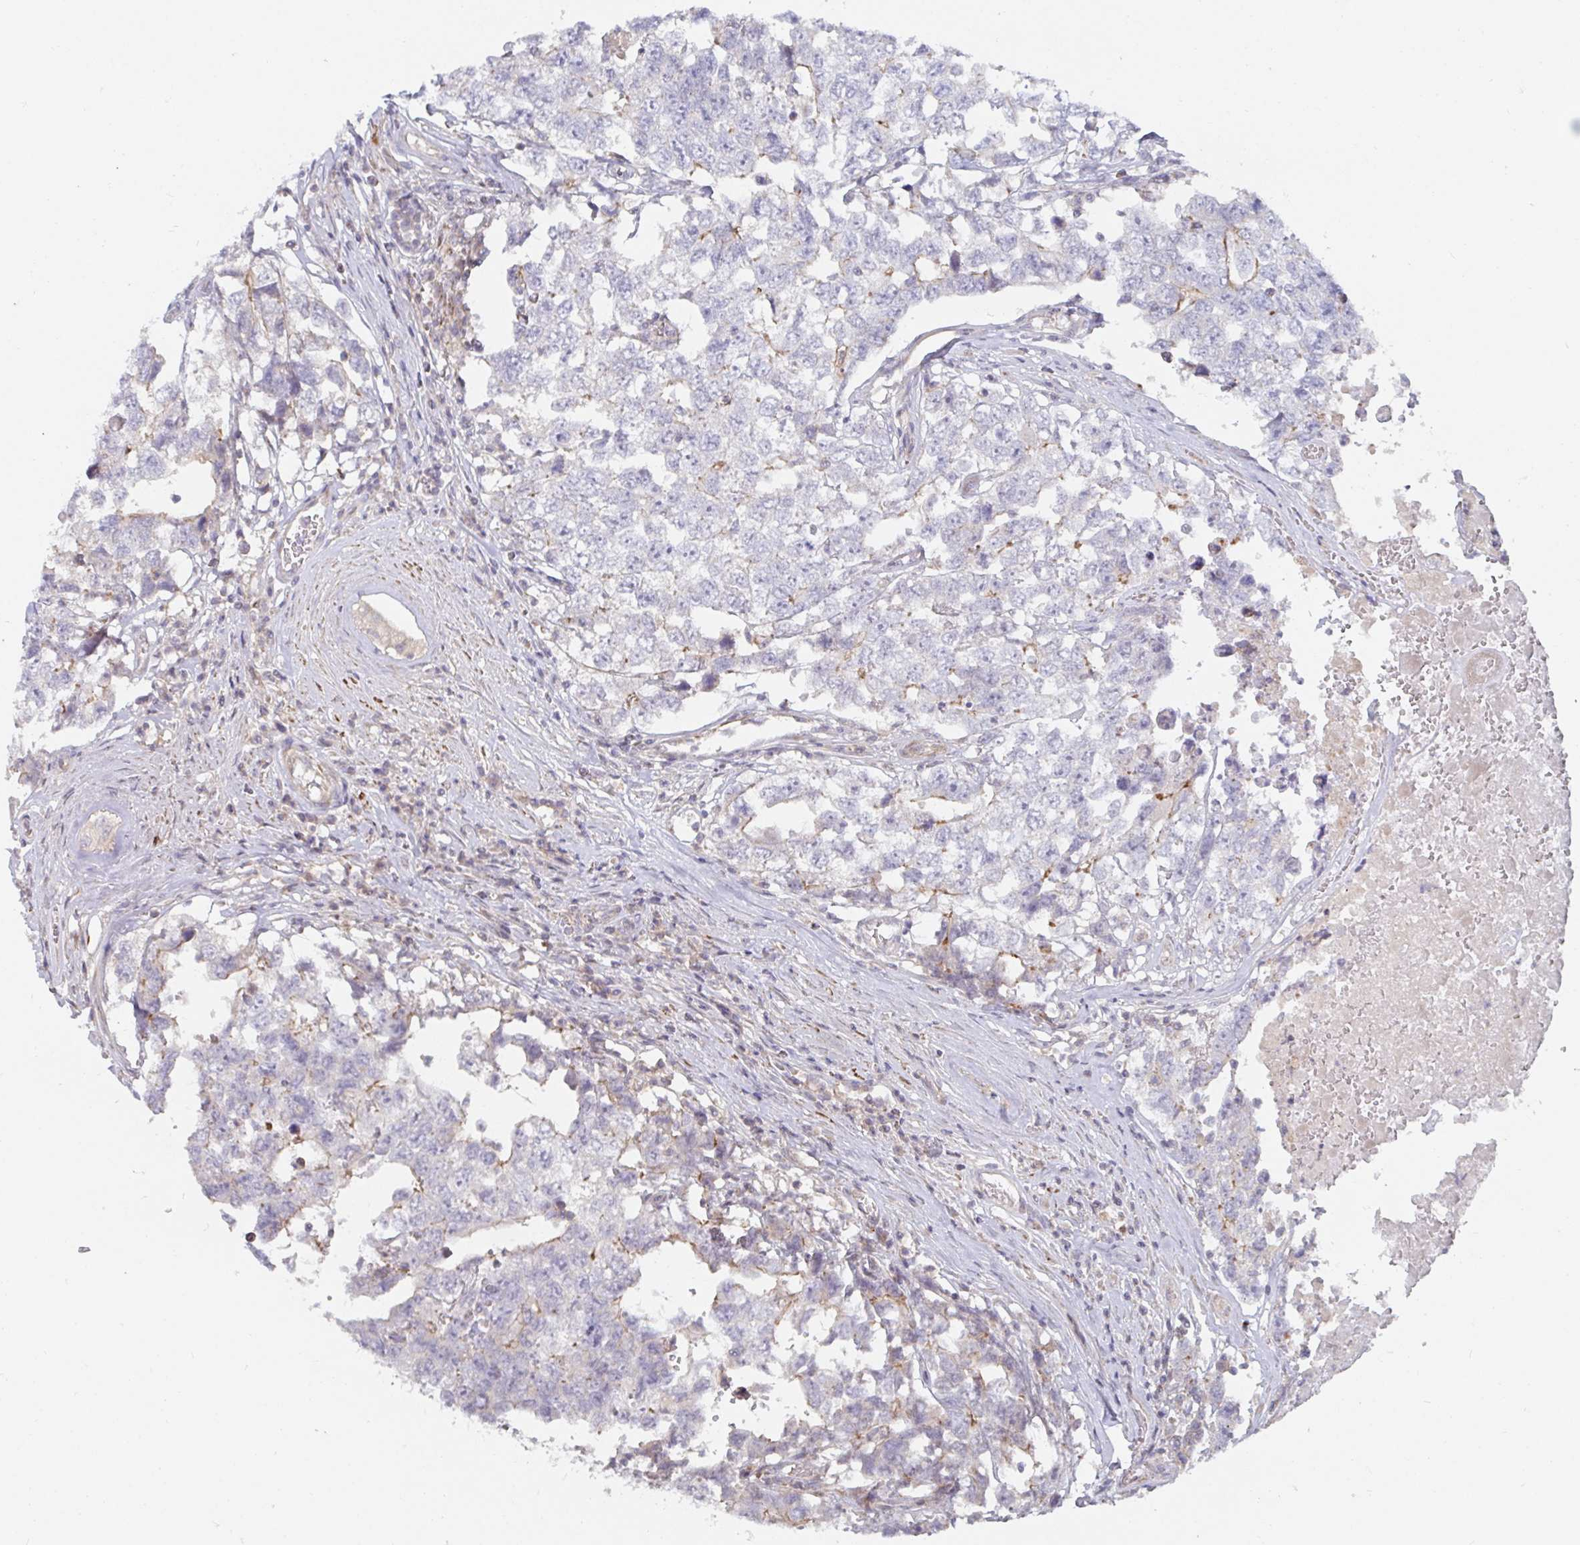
{"staining": {"intensity": "negative", "quantity": "none", "location": "none"}, "tissue": "testis cancer", "cell_type": "Tumor cells", "image_type": "cancer", "snomed": [{"axis": "morphology", "description": "Carcinoma, Embryonal, NOS"}, {"axis": "topography", "description": "Testis"}], "caption": "Human testis embryonal carcinoma stained for a protein using immunohistochemistry shows no staining in tumor cells.", "gene": "SSH2", "patient": {"sex": "male", "age": 22}}